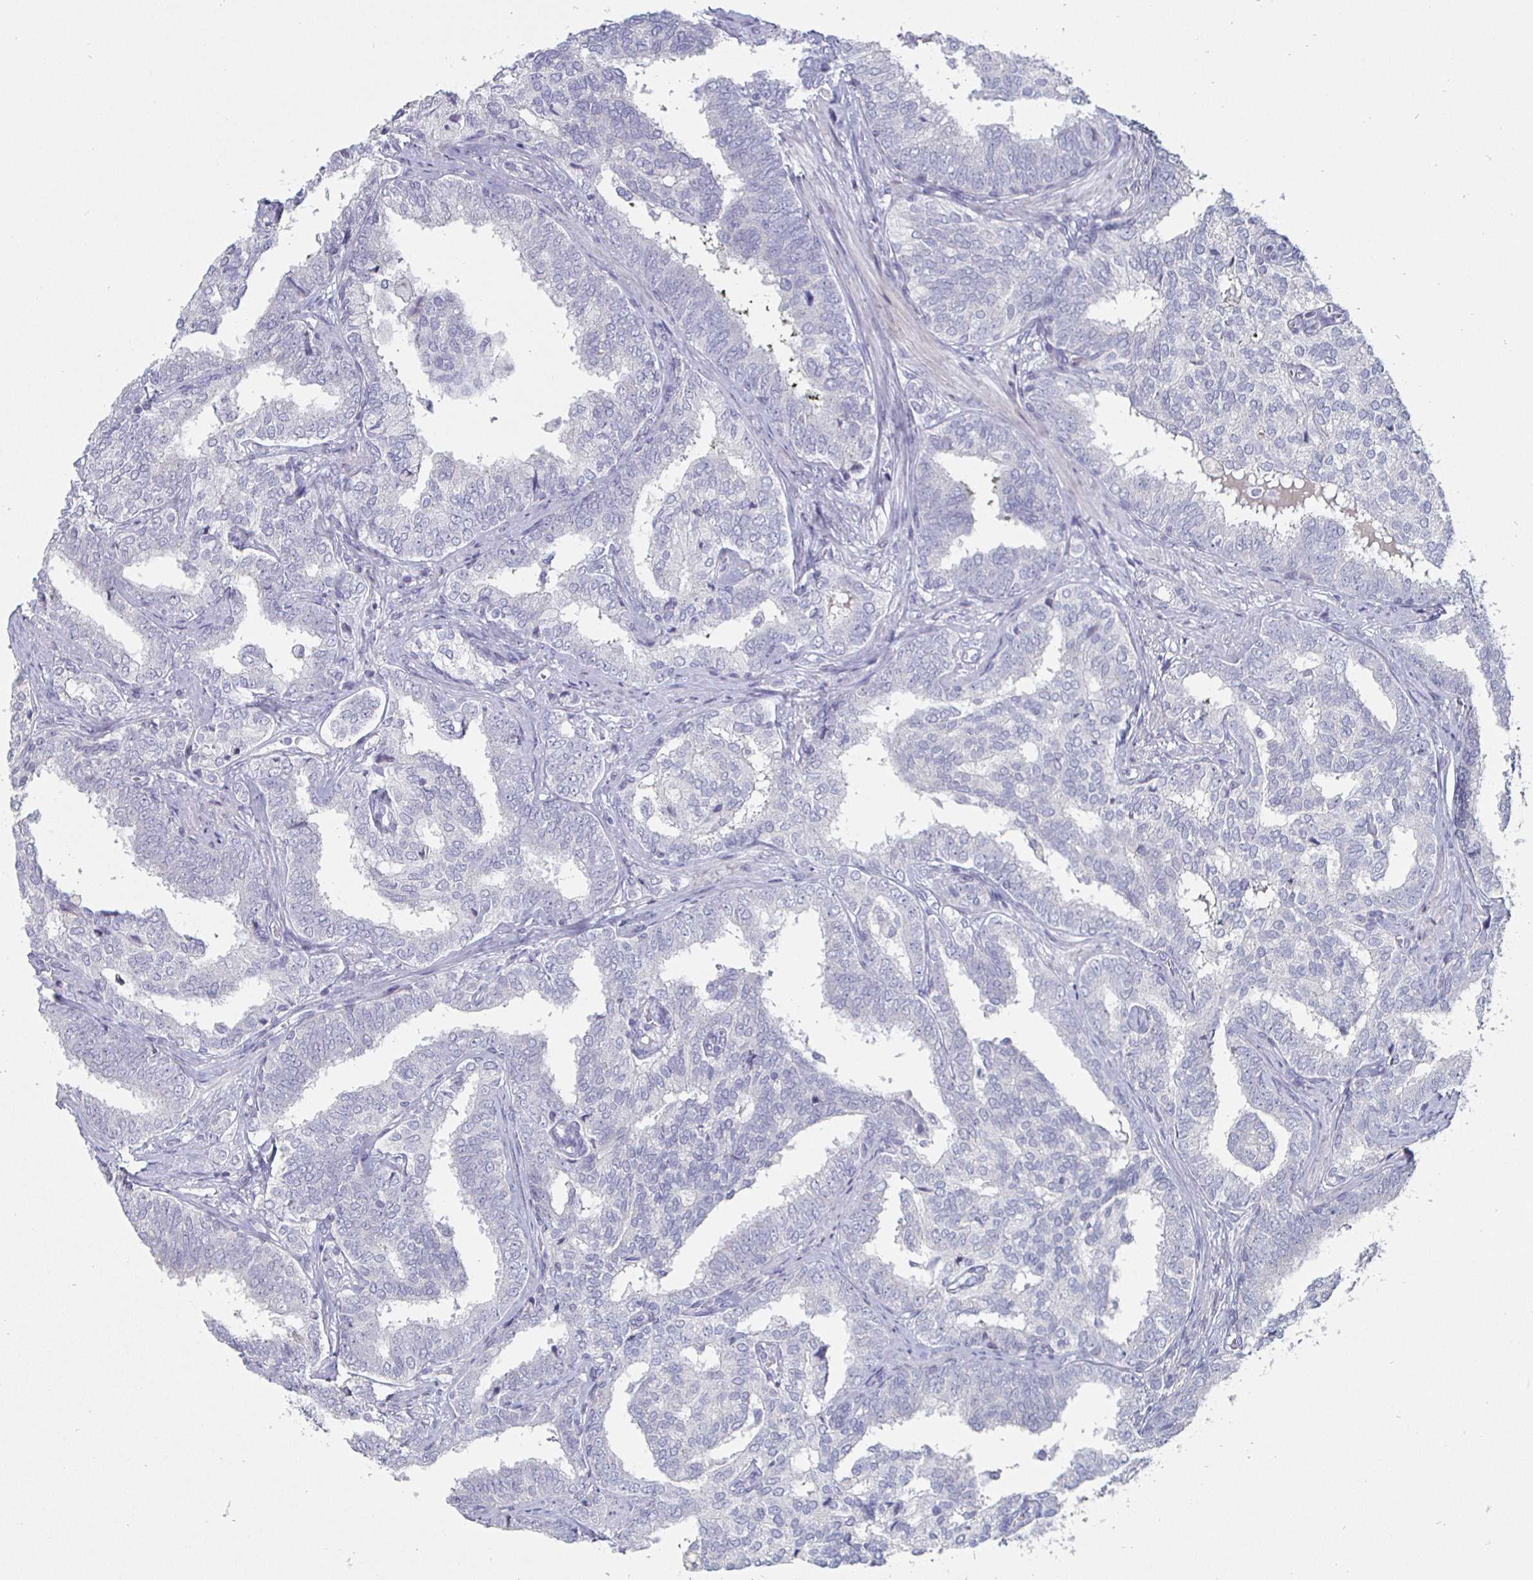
{"staining": {"intensity": "negative", "quantity": "none", "location": "none"}, "tissue": "prostate cancer", "cell_type": "Tumor cells", "image_type": "cancer", "snomed": [{"axis": "morphology", "description": "Adenocarcinoma, High grade"}, {"axis": "topography", "description": "Prostate"}], "caption": "A photomicrograph of adenocarcinoma (high-grade) (prostate) stained for a protein reveals no brown staining in tumor cells.", "gene": "DMRTB1", "patient": {"sex": "male", "age": 72}}